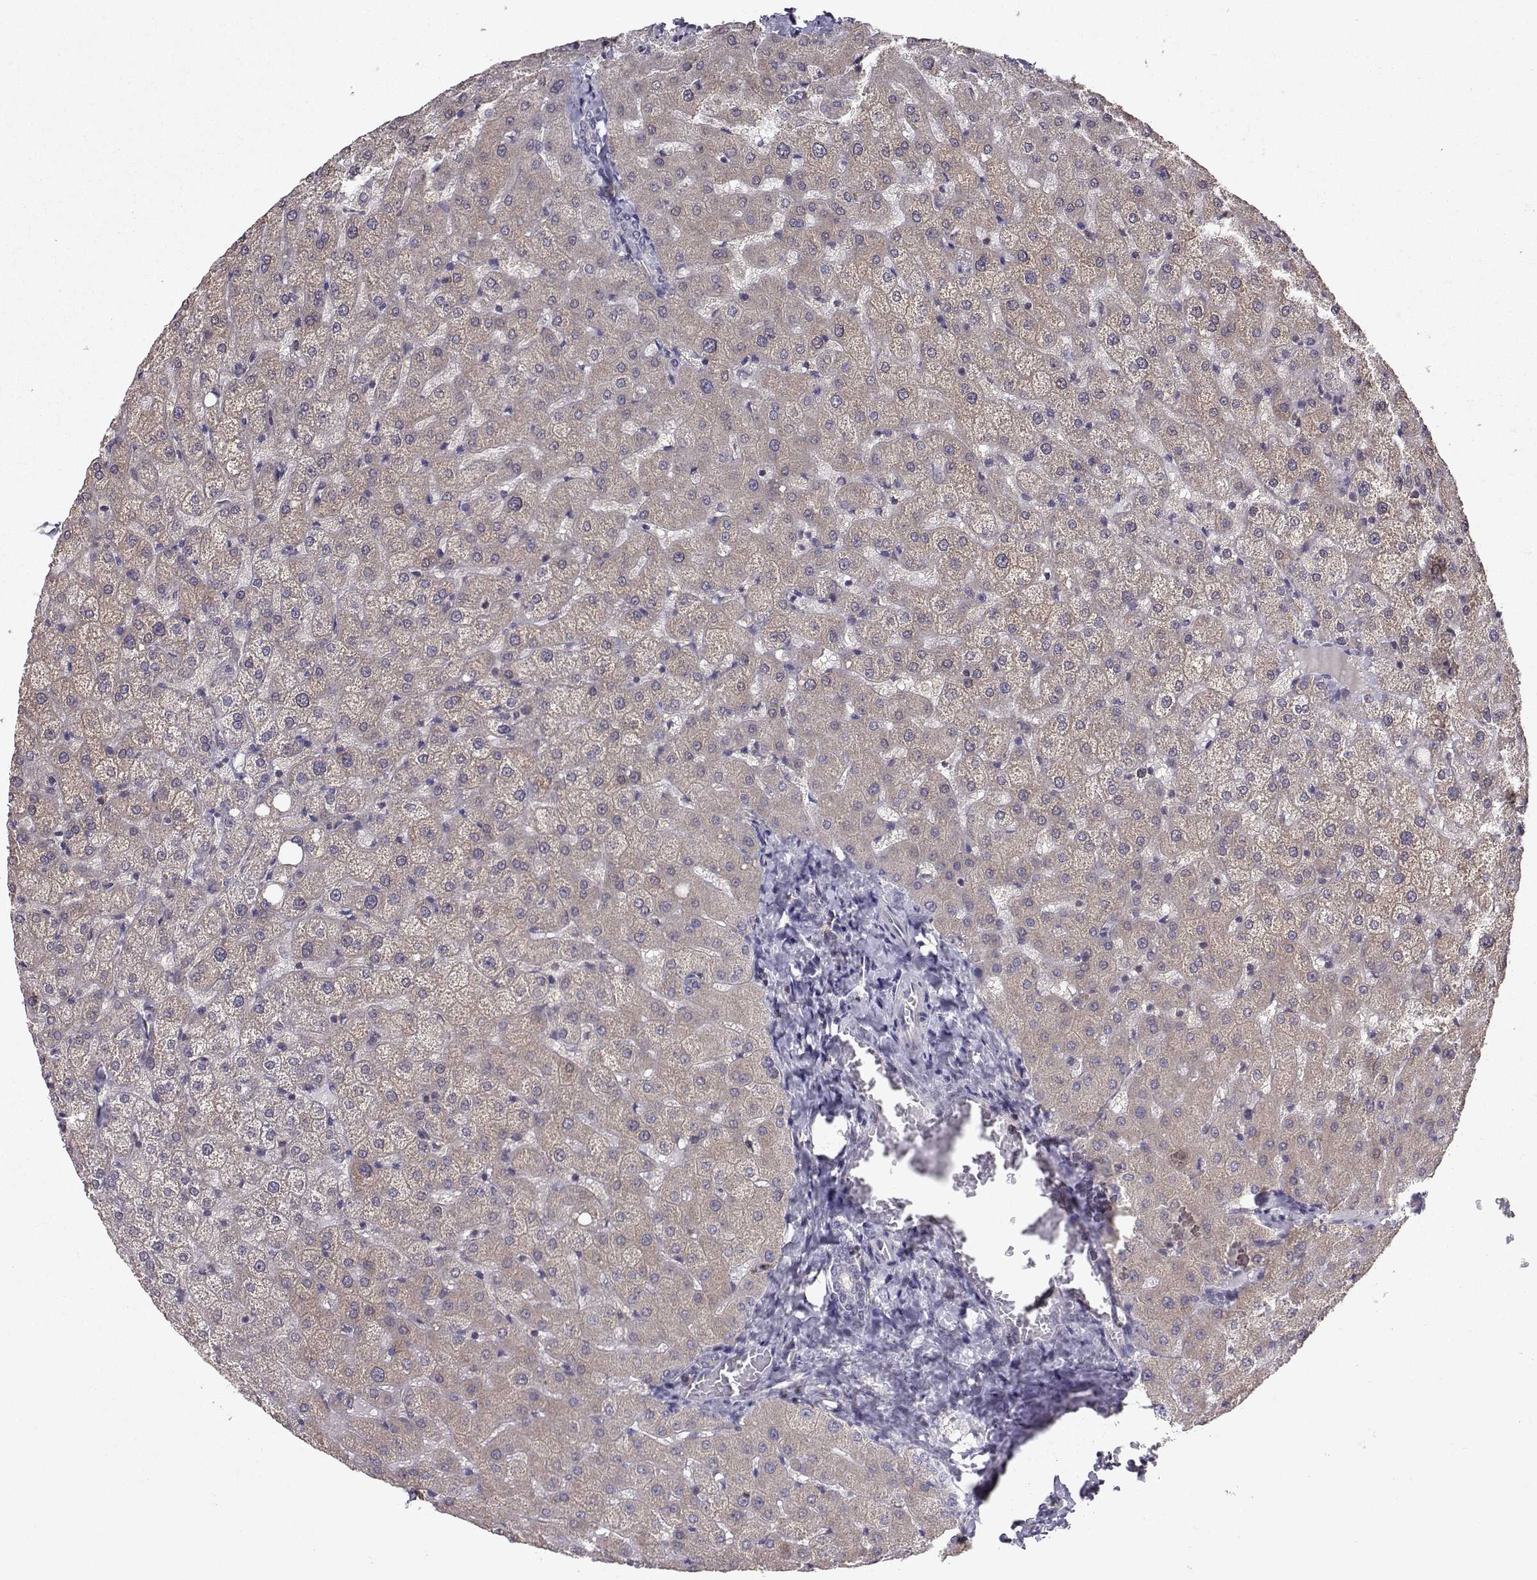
{"staining": {"intensity": "negative", "quantity": "none", "location": "none"}, "tissue": "liver", "cell_type": "Cholangiocytes", "image_type": "normal", "snomed": [{"axis": "morphology", "description": "Normal tissue, NOS"}, {"axis": "topography", "description": "Liver"}], "caption": "This is an immunohistochemistry (IHC) histopathology image of normal liver. There is no expression in cholangiocytes.", "gene": "STXBP5", "patient": {"sex": "female", "age": 50}}